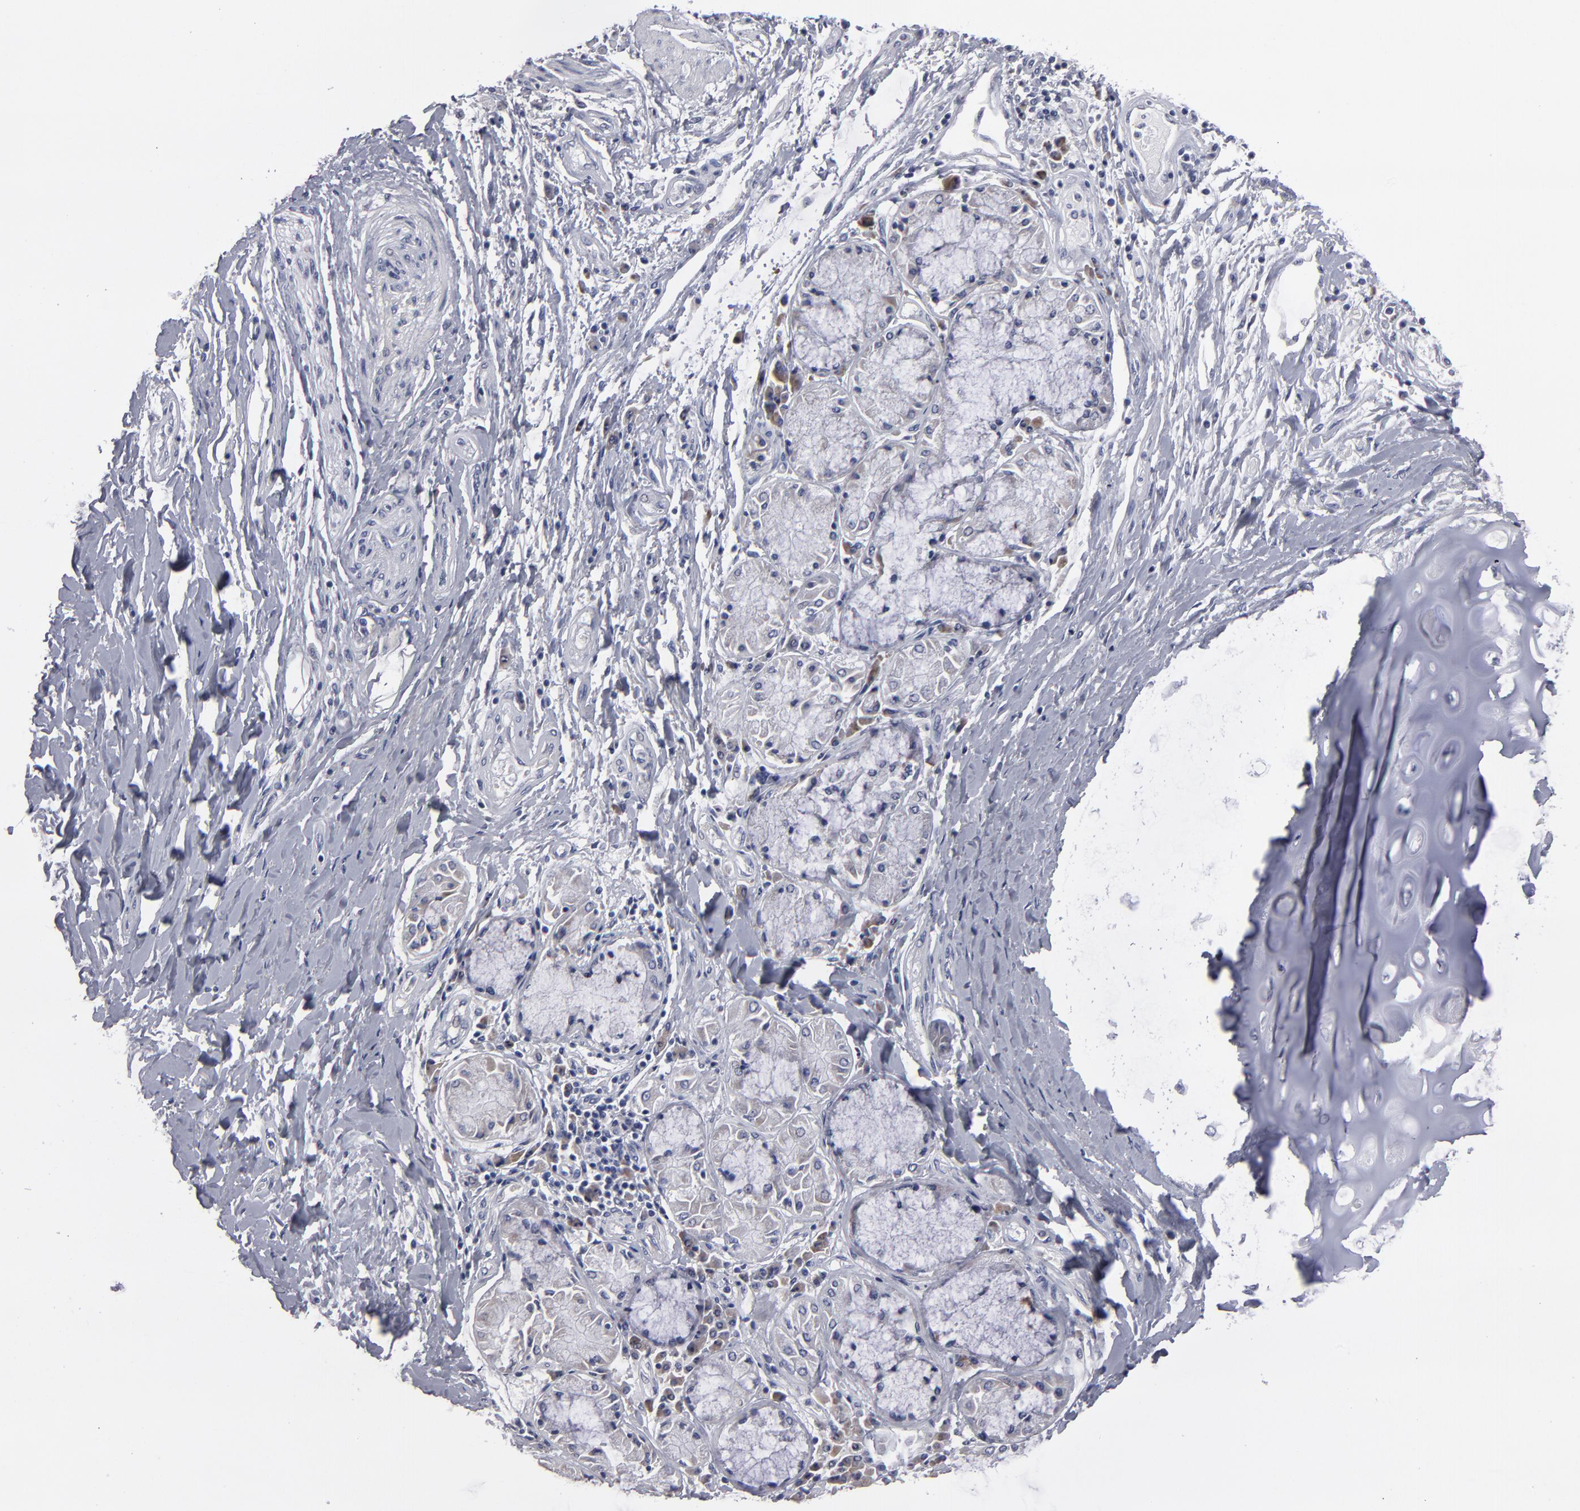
{"staining": {"intensity": "negative", "quantity": "none", "location": "none"}, "tissue": "bronchus", "cell_type": "Respiratory epithelial cells", "image_type": "normal", "snomed": [{"axis": "morphology", "description": "Normal tissue, NOS"}, {"axis": "topography", "description": "Cartilage tissue"}, {"axis": "topography", "description": "Bronchus"}, {"axis": "topography", "description": "Lung"}], "caption": "This is an IHC photomicrograph of unremarkable human bronchus. There is no expression in respiratory epithelial cells.", "gene": "CCDC80", "patient": {"sex": "female", "age": 49}}